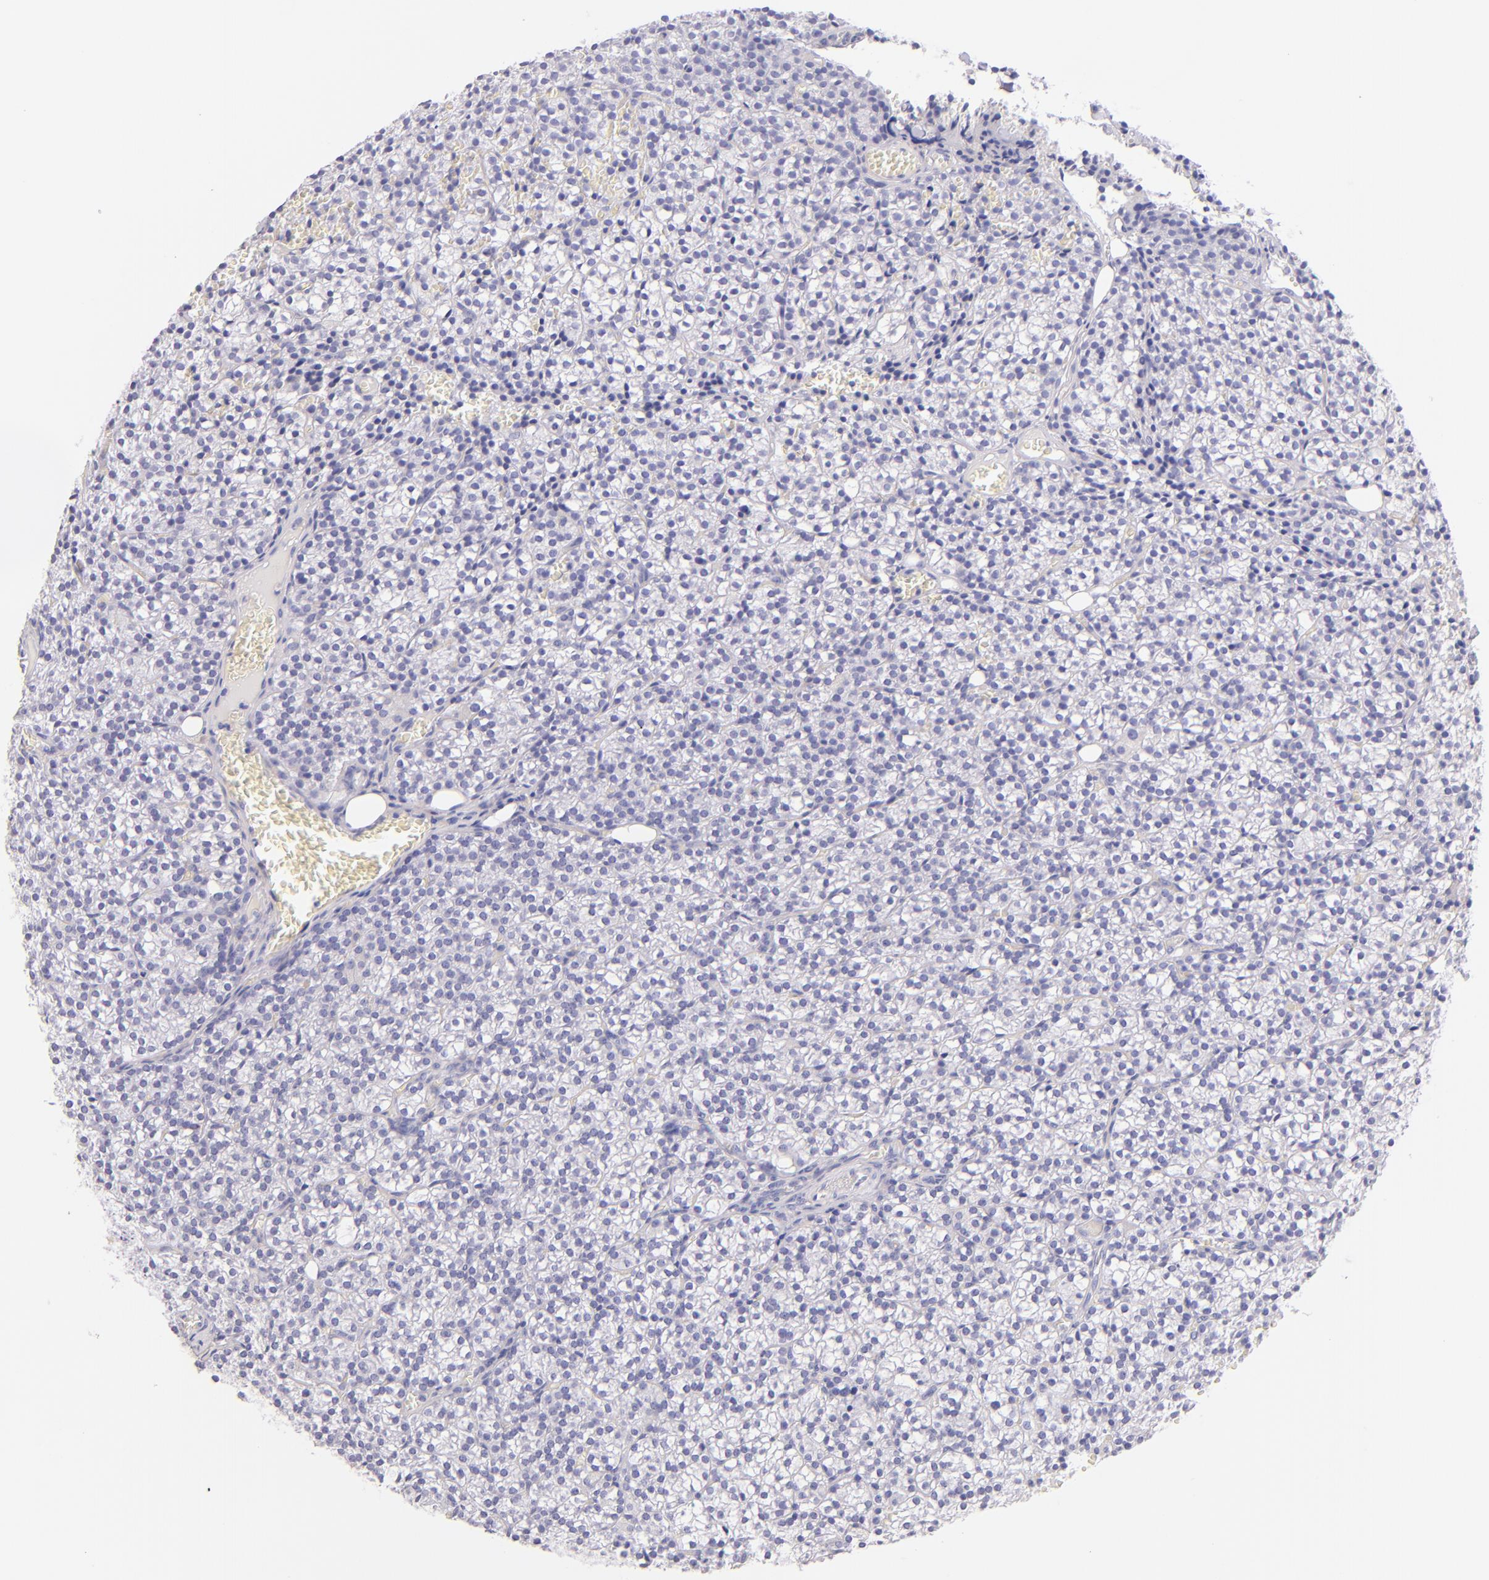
{"staining": {"intensity": "negative", "quantity": "none", "location": "none"}, "tissue": "parathyroid gland", "cell_type": "Glandular cells", "image_type": "normal", "snomed": [{"axis": "morphology", "description": "Normal tissue, NOS"}, {"axis": "topography", "description": "Parathyroid gland"}], "caption": "Protein analysis of benign parathyroid gland demonstrates no significant expression in glandular cells.", "gene": "SDC1", "patient": {"sex": "female", "age": 17}}